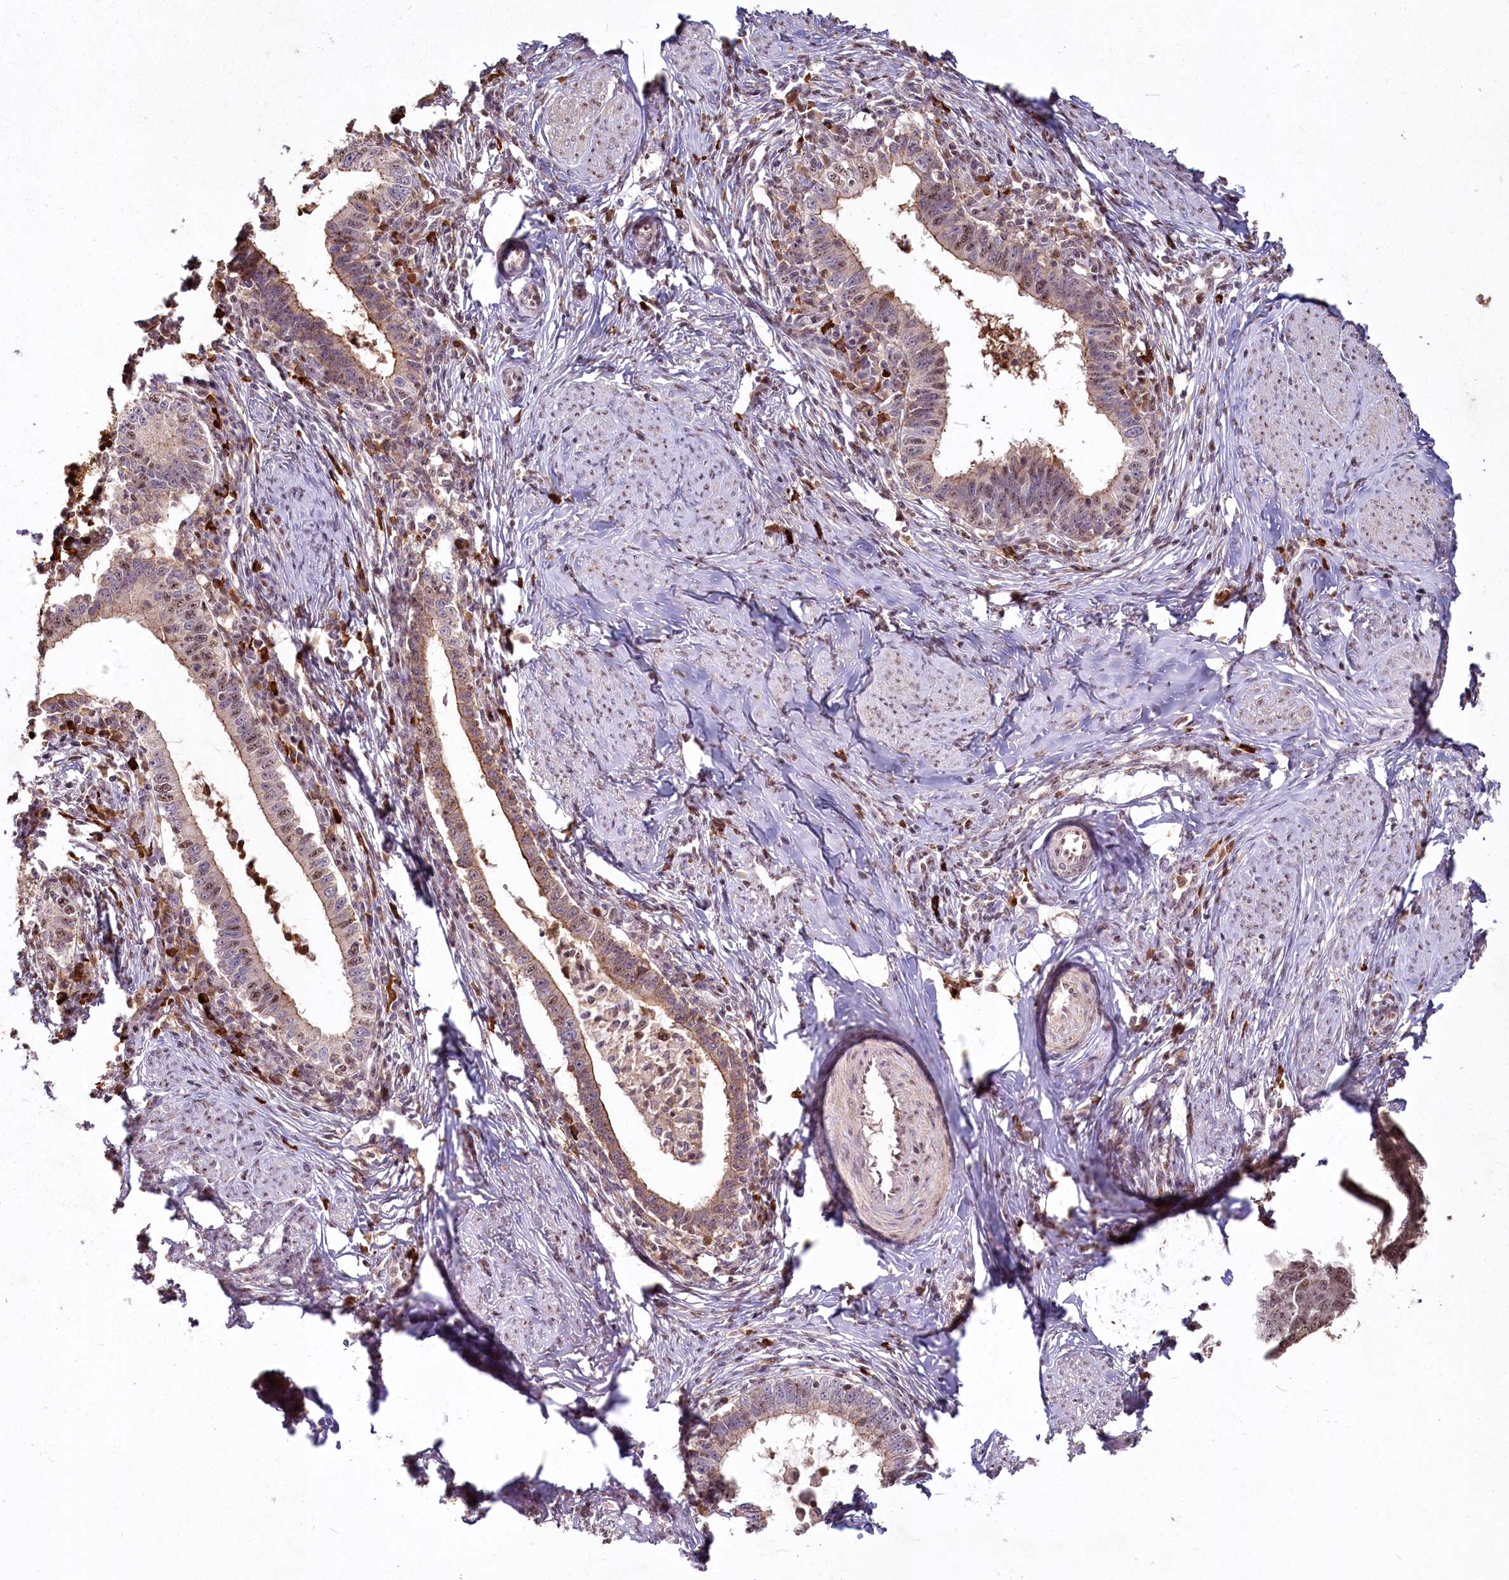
{"staining": {"intensity": "weak", "quantity": "25%-75%", "location": "cytoplasmic/membranous,nuclear"}, "tissue": "cervical cancer", "cell_type": "Tumor cells", "image_type": "cancer", "snomed": [{"axis": "morphology", "description": "Adenocarcinoma, NOS"}, {"axis": "topography", "description": "Cervix"}], "caption": "An immunohistochemistry image of tumor tissue is shown. Protein staining in brown highlights weak cytoplasmic/membranous and nuclear positivity in adenocarcinoma (cervical) within tumor cells. Using DAB (3,3'-diaminobenzidine) (brown) and hematoxylin (blue) stains, captured at high magnification using brightfield microscopy.", "gene": "PYROXD1", "patient": {"sex": "female", "age": 36}}